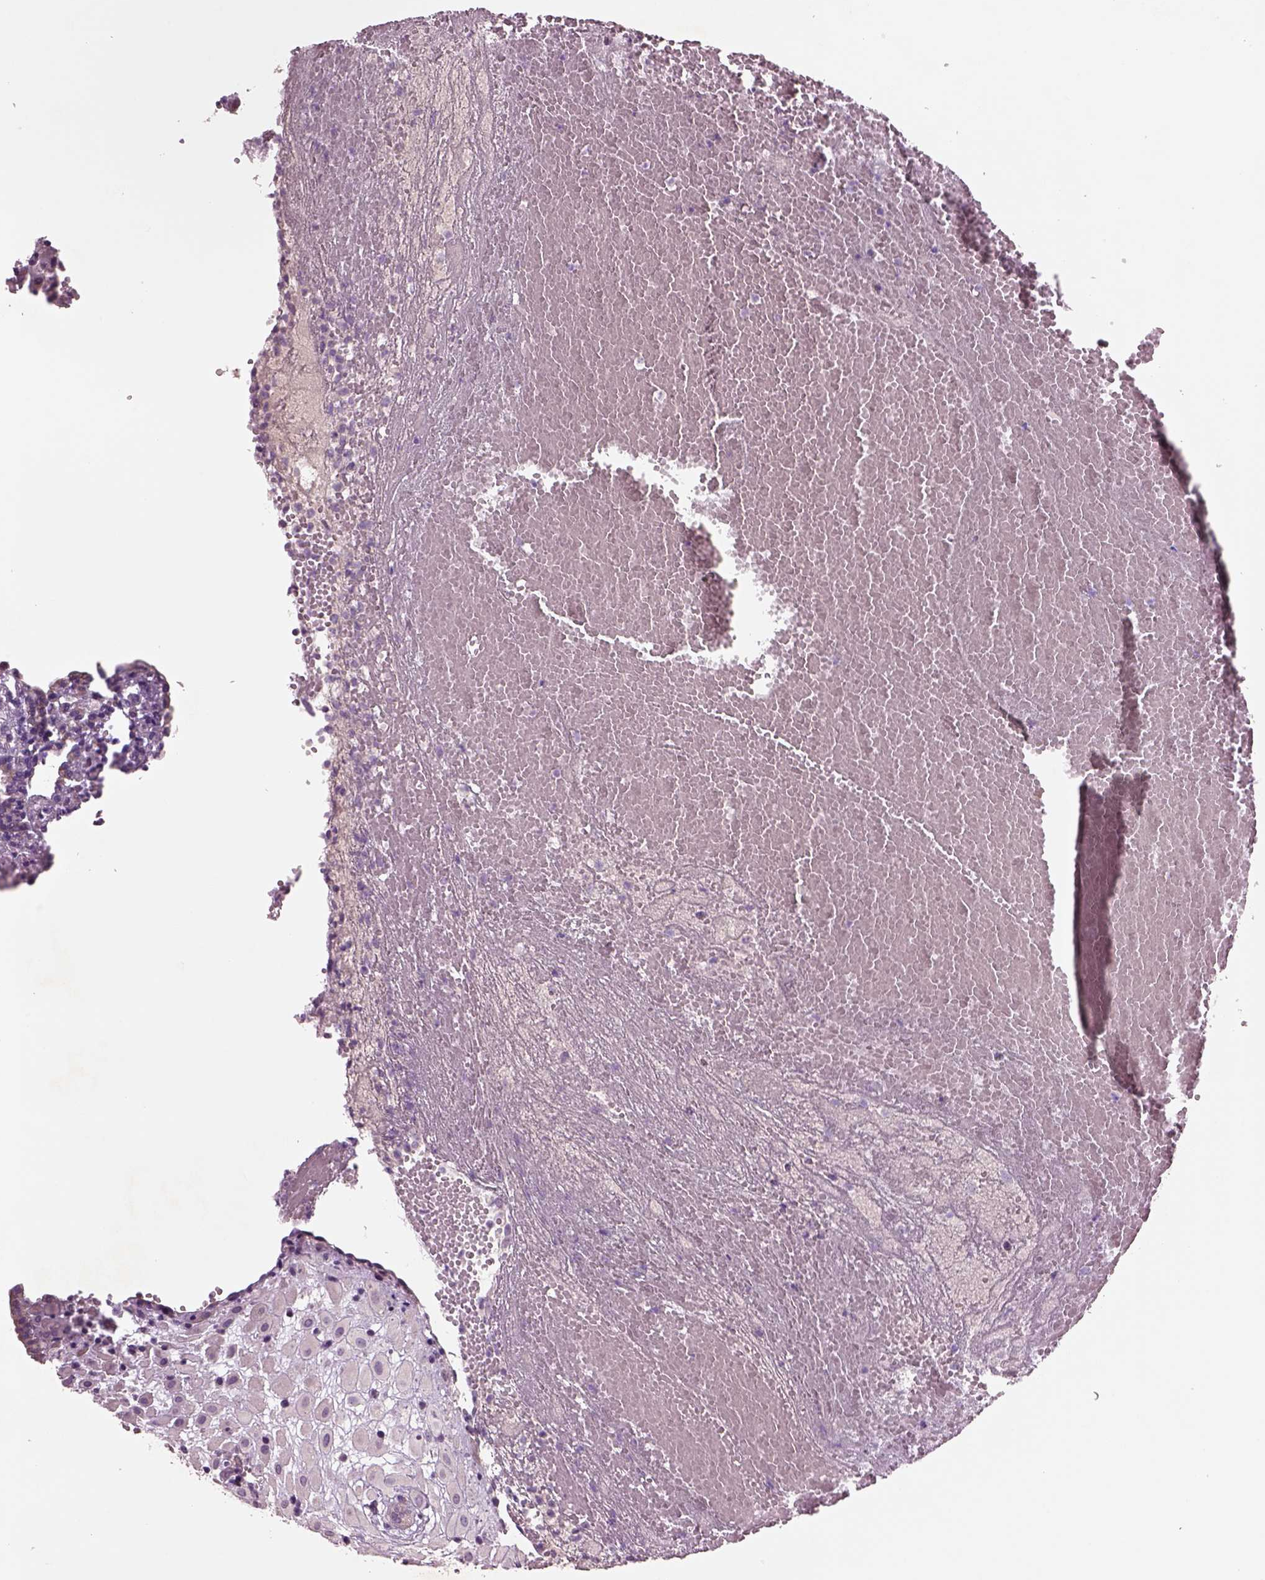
{"staining": {"intensity": "negative", "quantity": "none", "location": "none"}, "tissue": "placenta", "cell_type": "Decidual cells", "image_type": "normal", "snomed": [{"axis": "morphology", "description": "Normal tissue, NOS"}, {"axis": "topography", "description": "Placenta"}], "caption": "Immunohistochemistry (IHC) micrograph of normal placenta: human placenta stained with DAB shows no significant protein expression in decidual cells.", "gene": "PLPP7", "patient": {"sex": "female", "age": 24}}